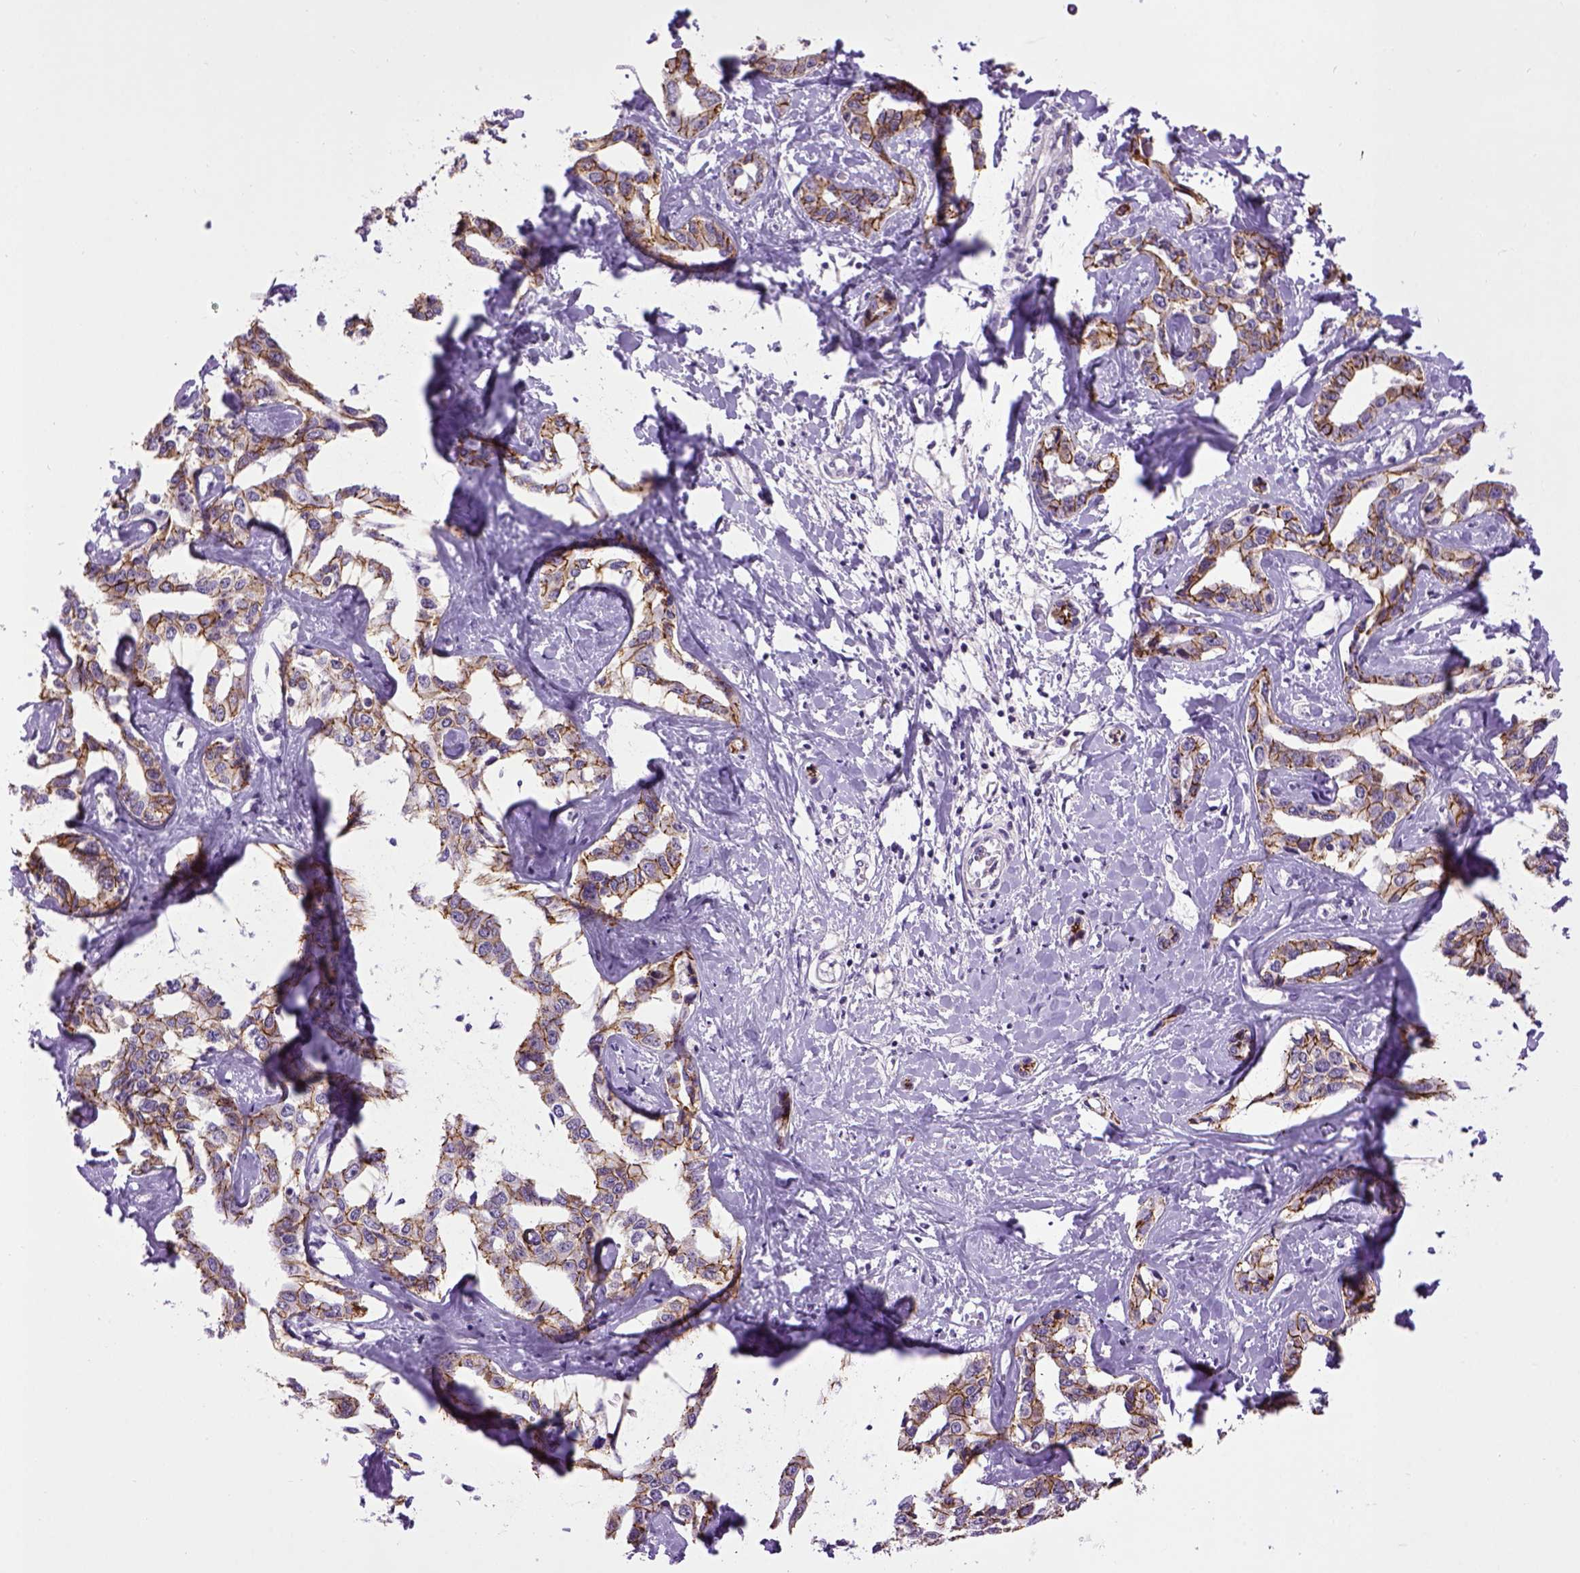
{"staining": {"intensity": "strong", "quantity": ">75%", "location": "cytoplasmic/membranous"}, "tissue": "liver cancer", "cell_type": "Tumor cells", "image_type": "cancer", "snomed": [{"axis": "morphology", "description": "Cholangiocarcinoma"}, {"axis": "topography", "description": "Liver"}], "caption": "Tumor cells show high levels of strong cytoplasmic/membranous expression in about >75% of cells in liver cholangiocarcinoma.", "gene": "CDH1", "patient": {"sex": "male", "age": 59}}